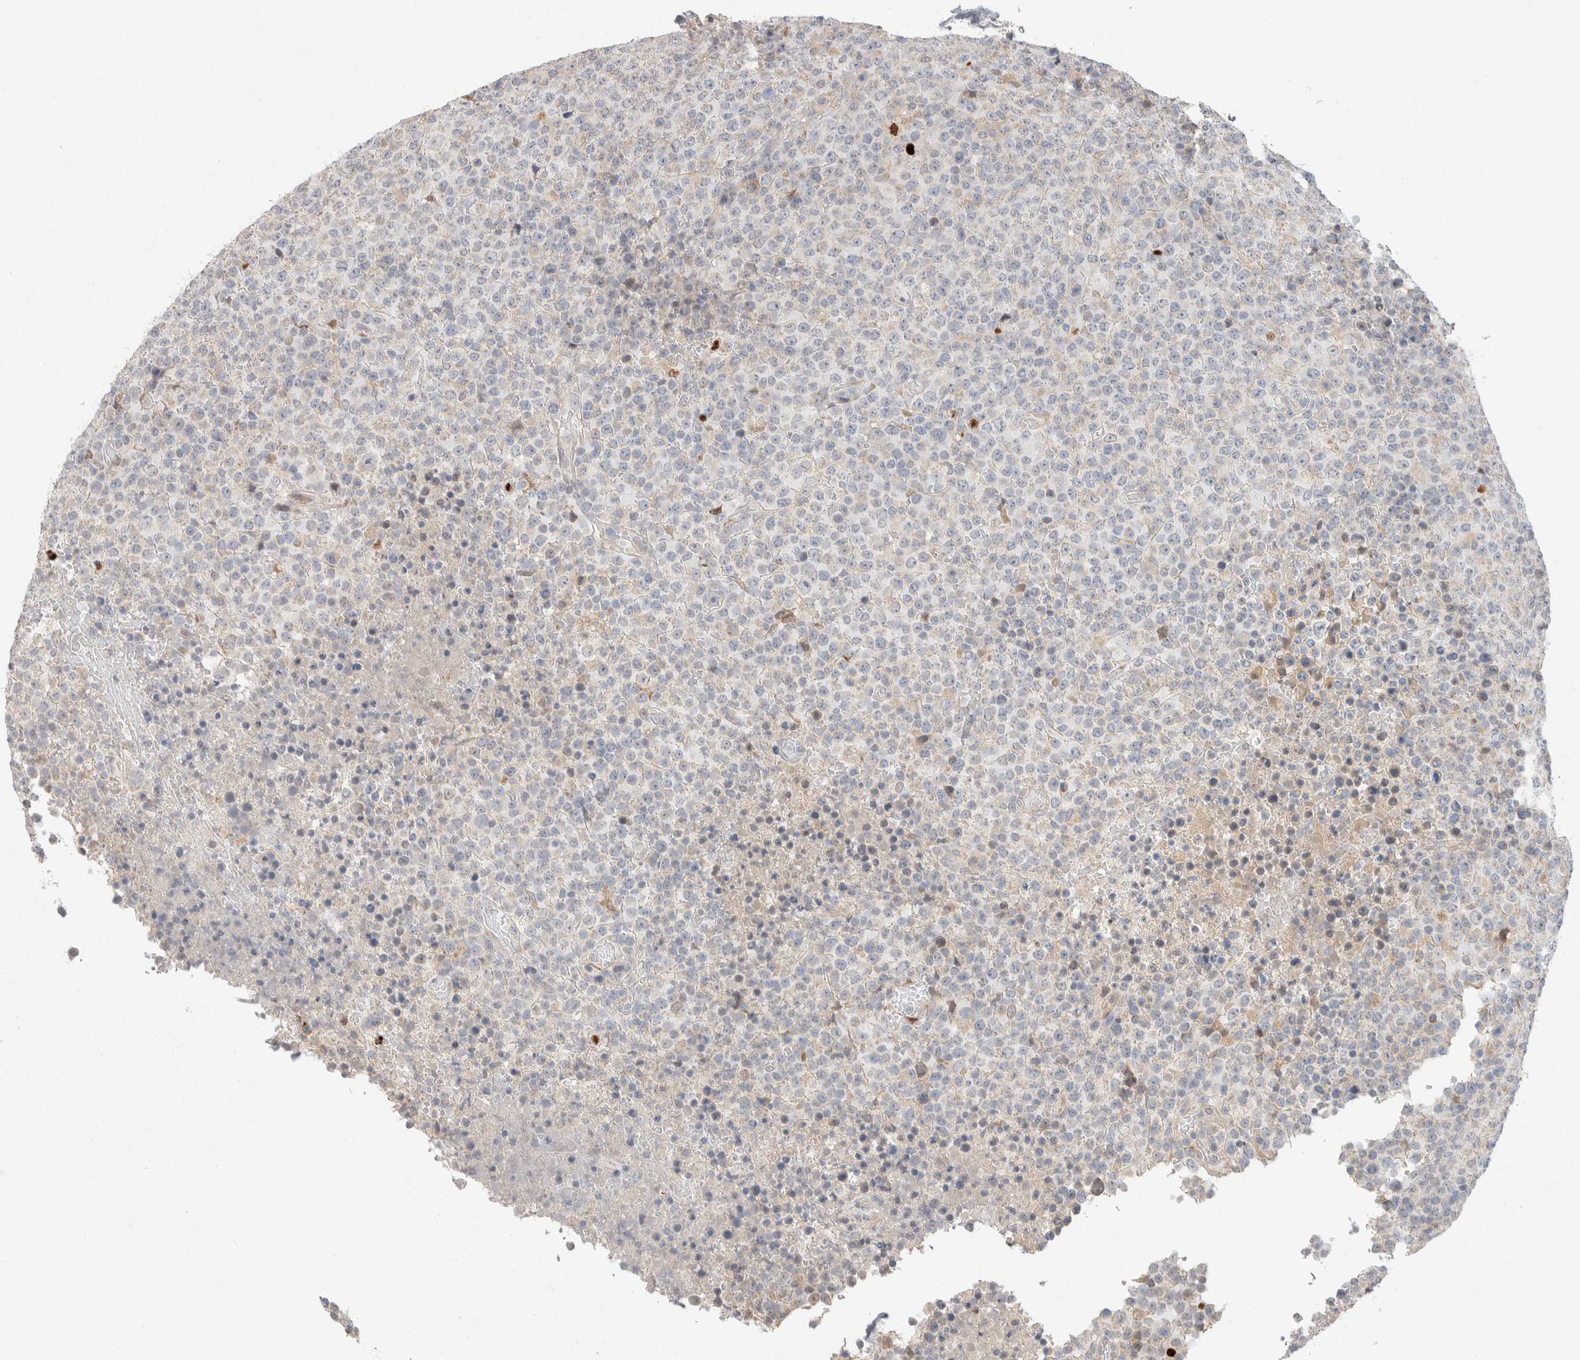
{"staining": {"intensity": "negative", "quantity": "none", "location": "none"}, "tissue": "lymphoma", "cell_type": "Tumor cells", "image_type": "cancer", "snomed": [{"axis": "morphology", "description": "Malignant lymphoma, non-Hodgkin's type, High grade"}, {"axis": "topography", "description": "Lymph node"}], "caption": "The immunohistochemistry histopathology image has no significant expression in tumor cells of lymphoma tissue. The staining was performed using DAB (3,3'-diaminobenzidine) to visualize the protein expression in brown, while the nuclei were stained in blue with hematoxylin (Magnification: 20x).", "gene": "CMTM4", "patient": {"sex": "male", "age": 13}}